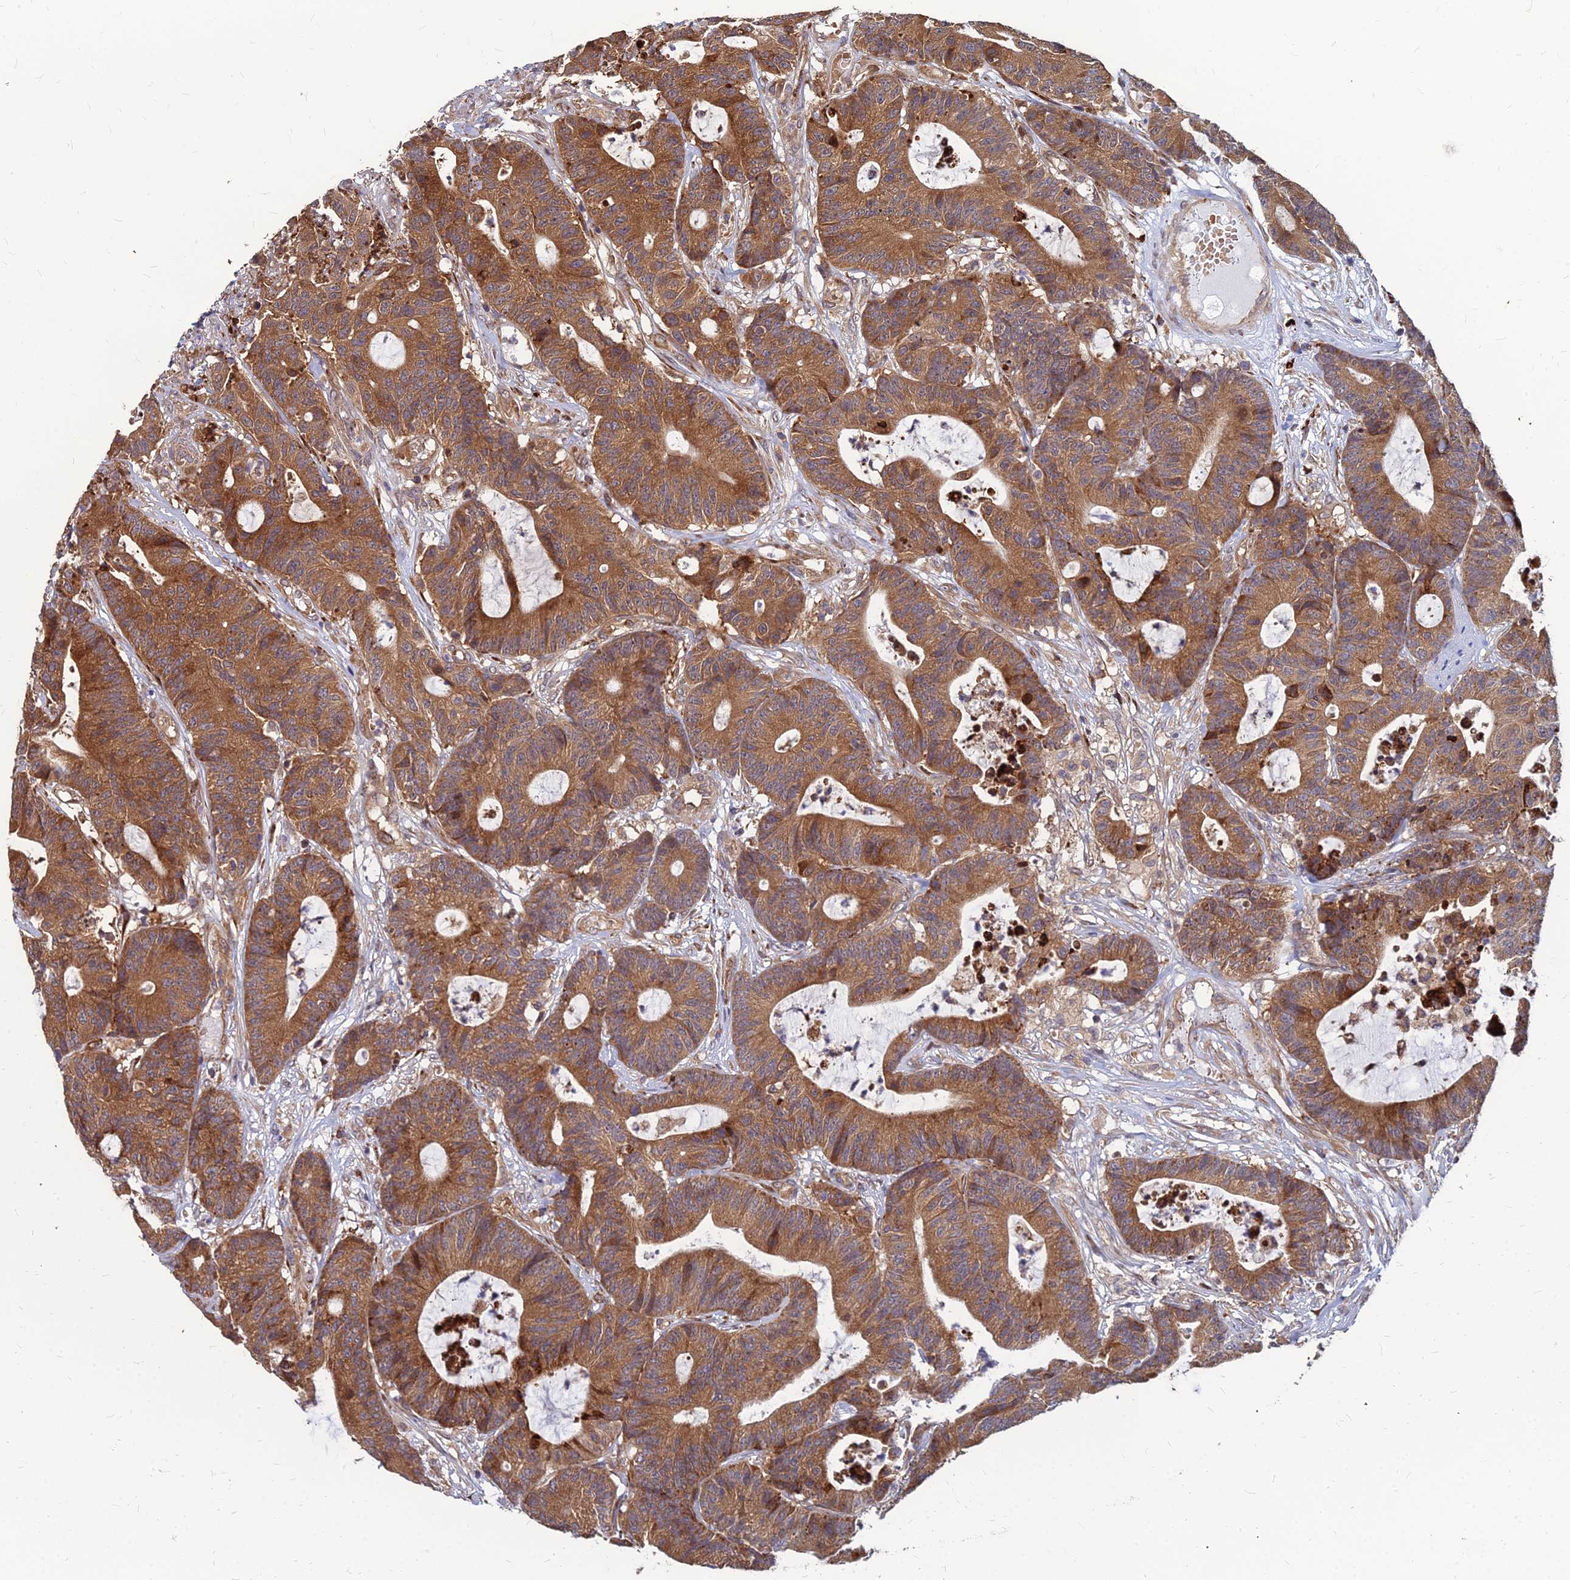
{"staining": {"intensity": "moderate", "quantity": ">75%", "location": "cytoplasmic/membranous"}, "tissue": "colorectal cancer", "cell_type": "Tumor cells", "image_type": "cancer", "snomed": [{"axis": "morphology", "description": "Adenocarcinoma, NOS"}, {"axis": "topography", "description": "Colon"}], "caption": "A medium amount of moderate cytoplasmic/membranous positivity is present in about >75% of tumor cells in adenocarcinoma (colorectal) tissue.", "gene": "CCT6B", "patient": {"sex": "female", "age": 84}}